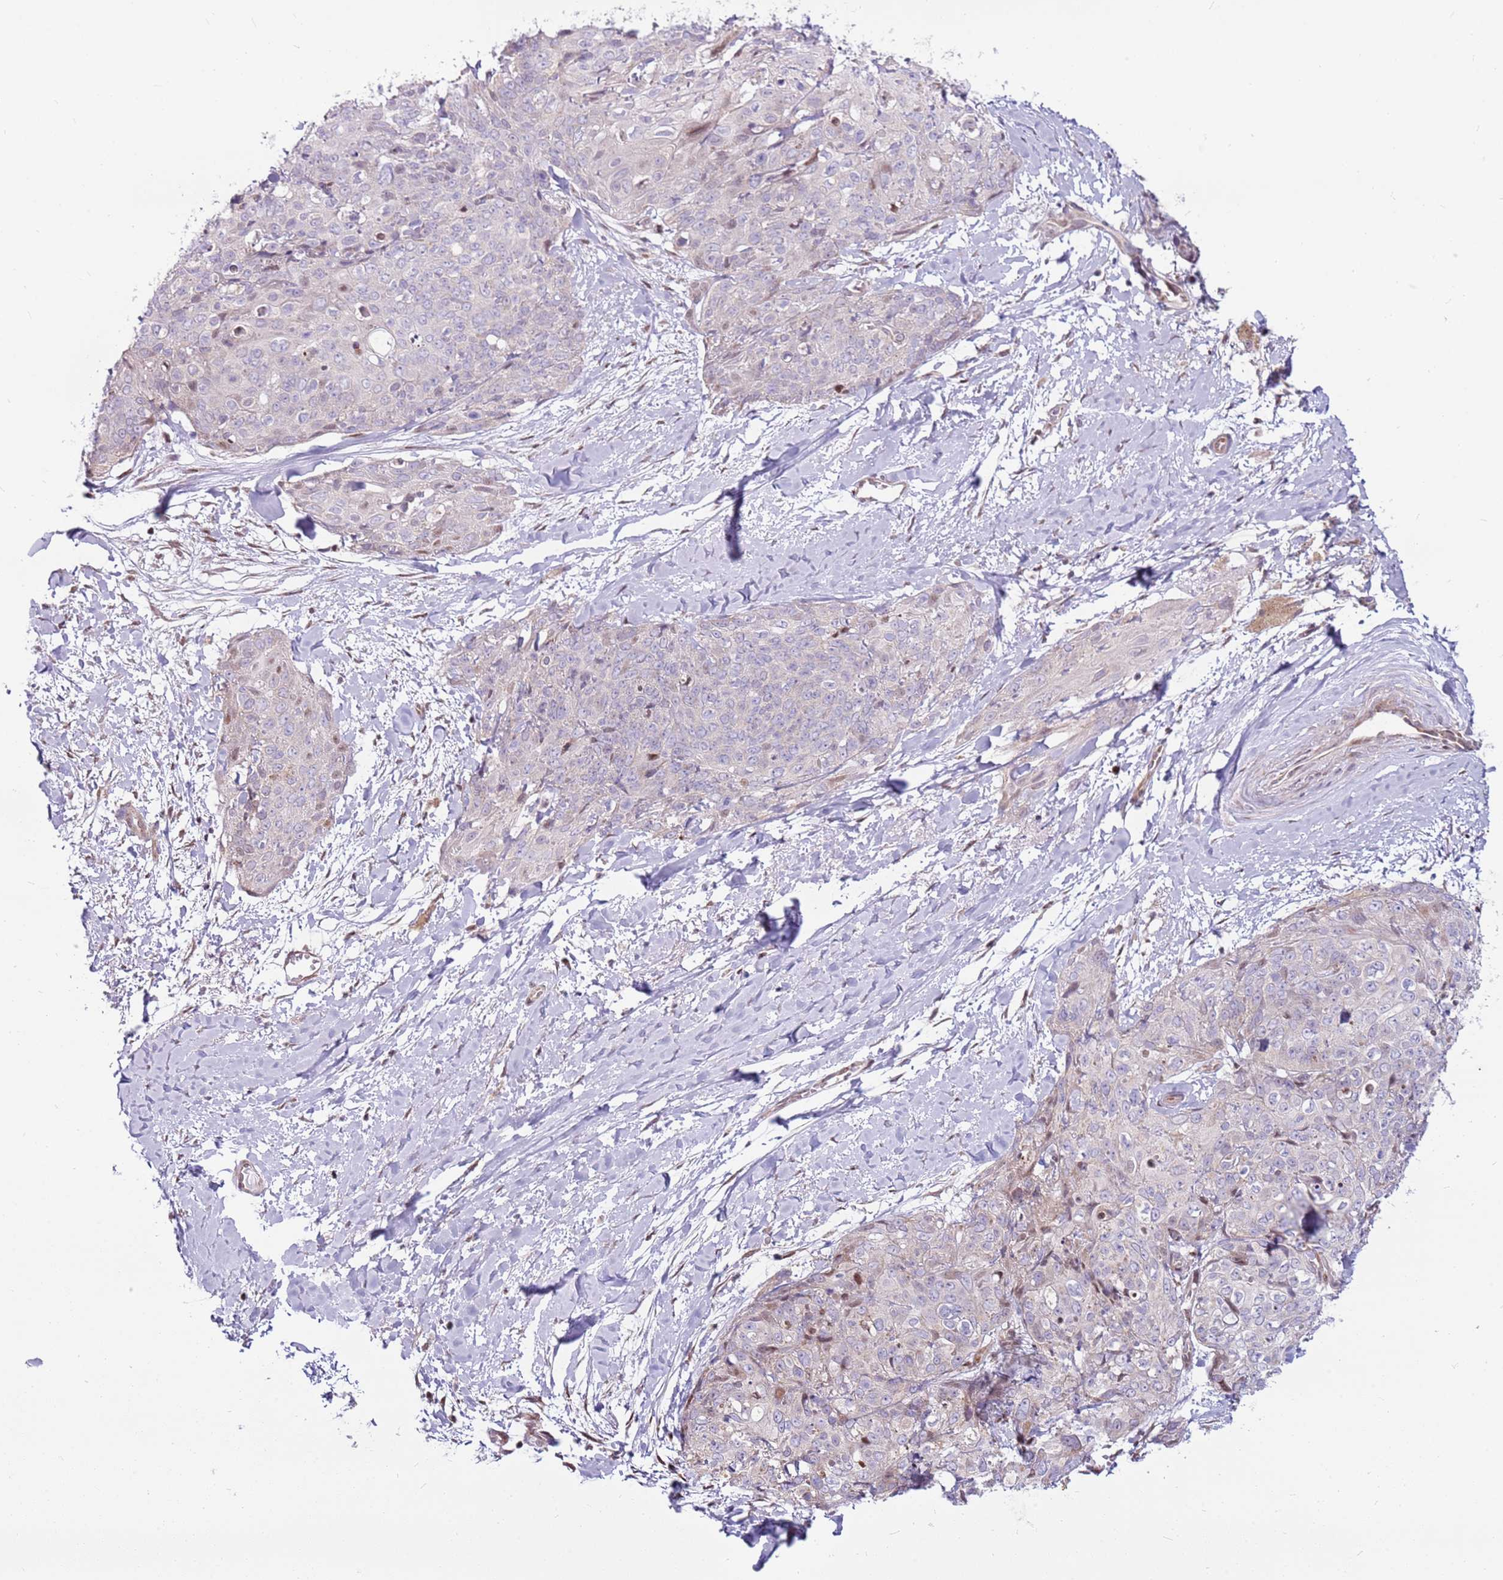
{"staining": {"intensity": "negative", "quantity": "none", "location": "none"}, "tissue": "skin cancer", "cell_type": "Tumor cells", "image_type": "cancer", "snomed": [{"axis": "morphology", "description": "Squamous cell carcinoma, NOS"}, {"axis": "topography", "description": "Skin"}, {"axis": "topography", "description": "Vulva"}], "caption": "Immunohistochemistry image of neoplastic tissue: human skin cancer stained with DAB reveals no significant protein staining in tumor cells. Brightfield microscopy of IHC stained with DAB (brown) and hematoxylin (blue), captured at high magnification.", "gene": "PCTP", "patient": {"sex": "female", "age": 85}}